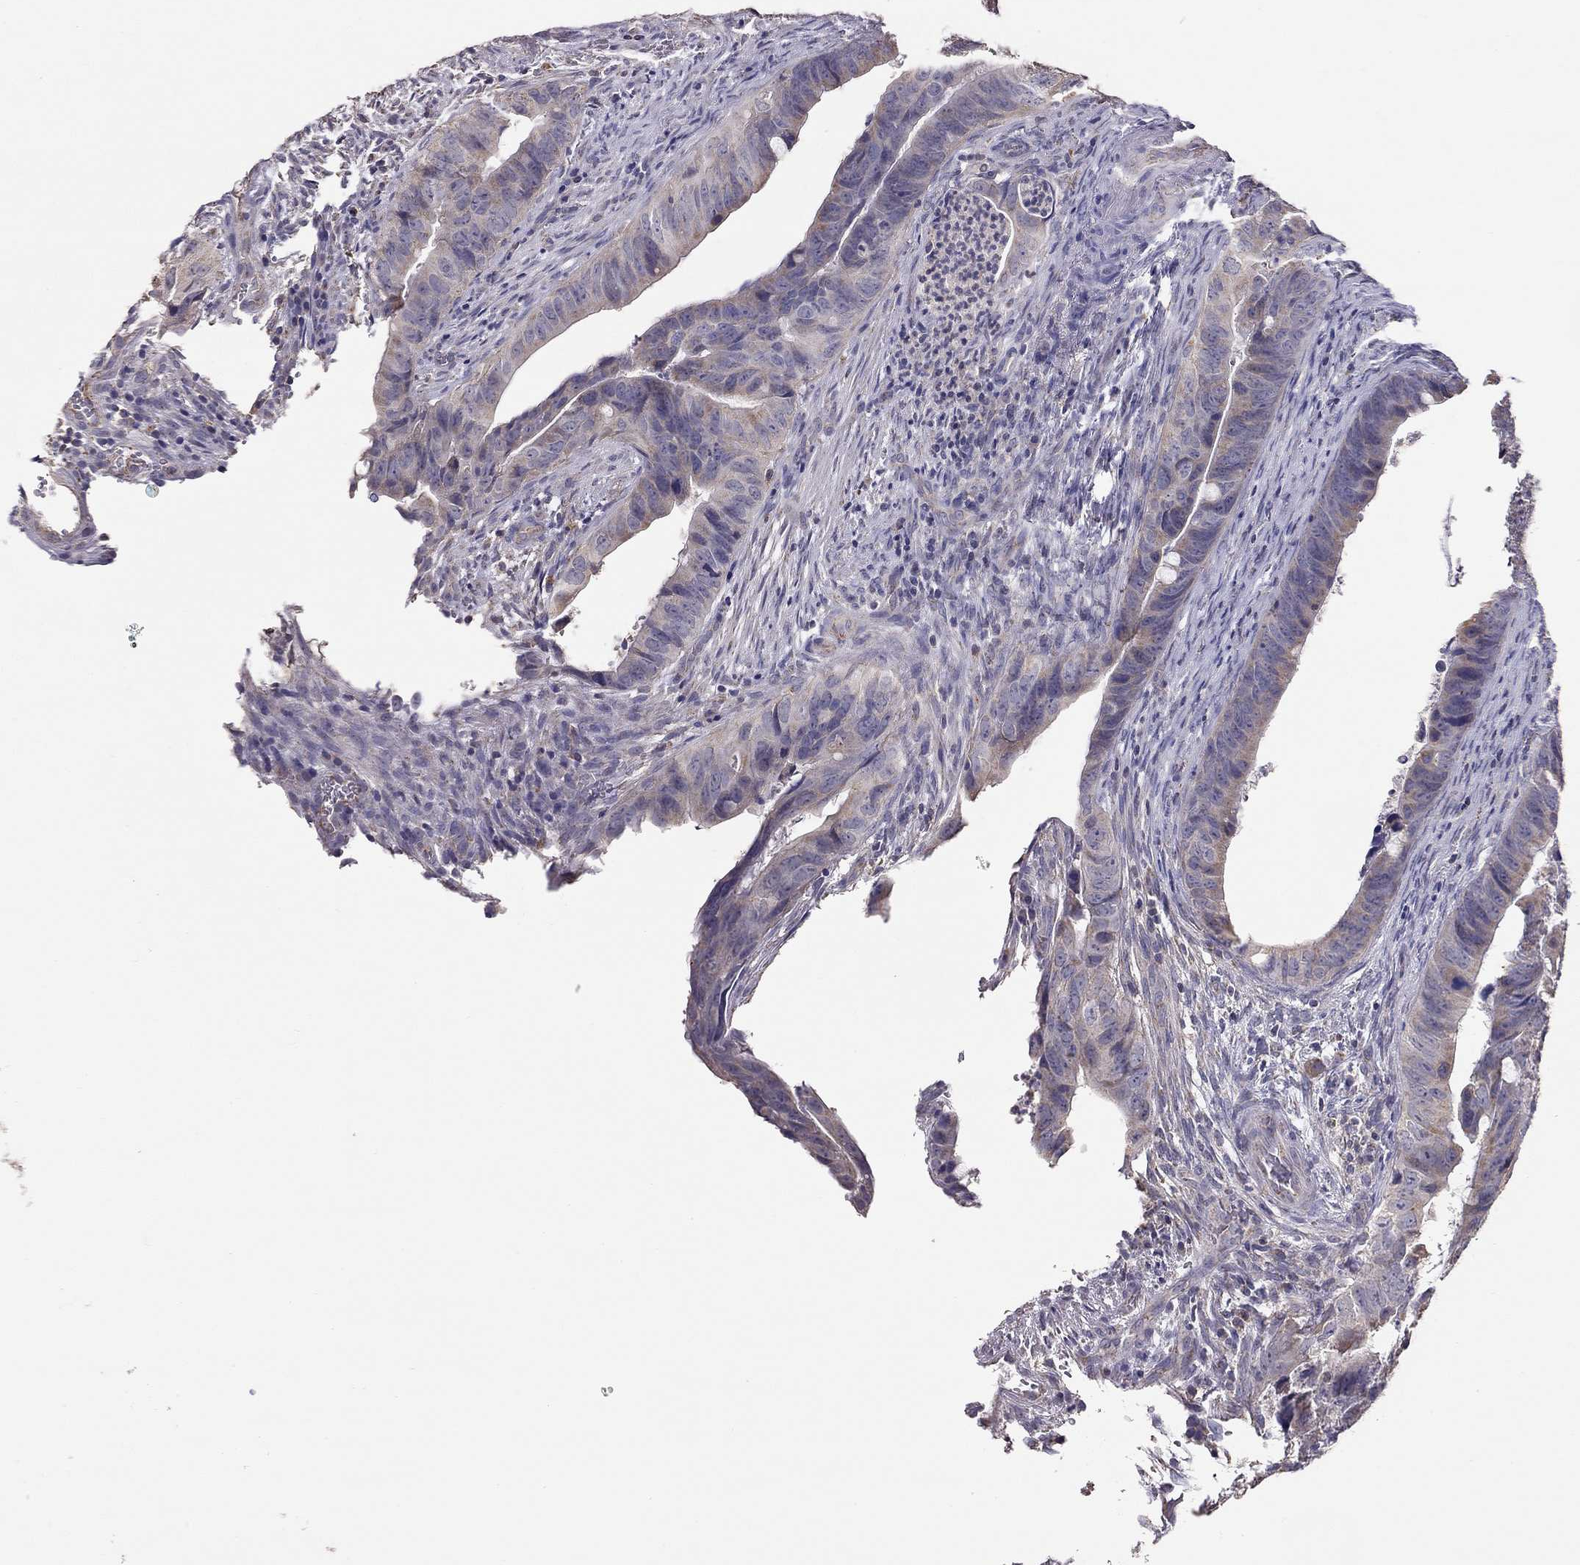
{"staining": {"intensity": "weak", "quantity": ">75%", "location": "cytoplasmic/membranous"}, "tissue": "colorectal cancer", "cell_type": "Tumor cells", "image_type": "cancer", "snomed": [{"axis": "morphology", "description": "Adenocarcinoma, NOS"}, {"axis": "topography", "description": "Colon"}], "caption": "Brown immunohistochemical staining in human colorectal adenocarcinoma demonstrates weak cytoplasmic/membranous staining in approximately >75% of tumor cells.", "gene": "LRIT3", "patient": {"sex": "female", "age": 82}}